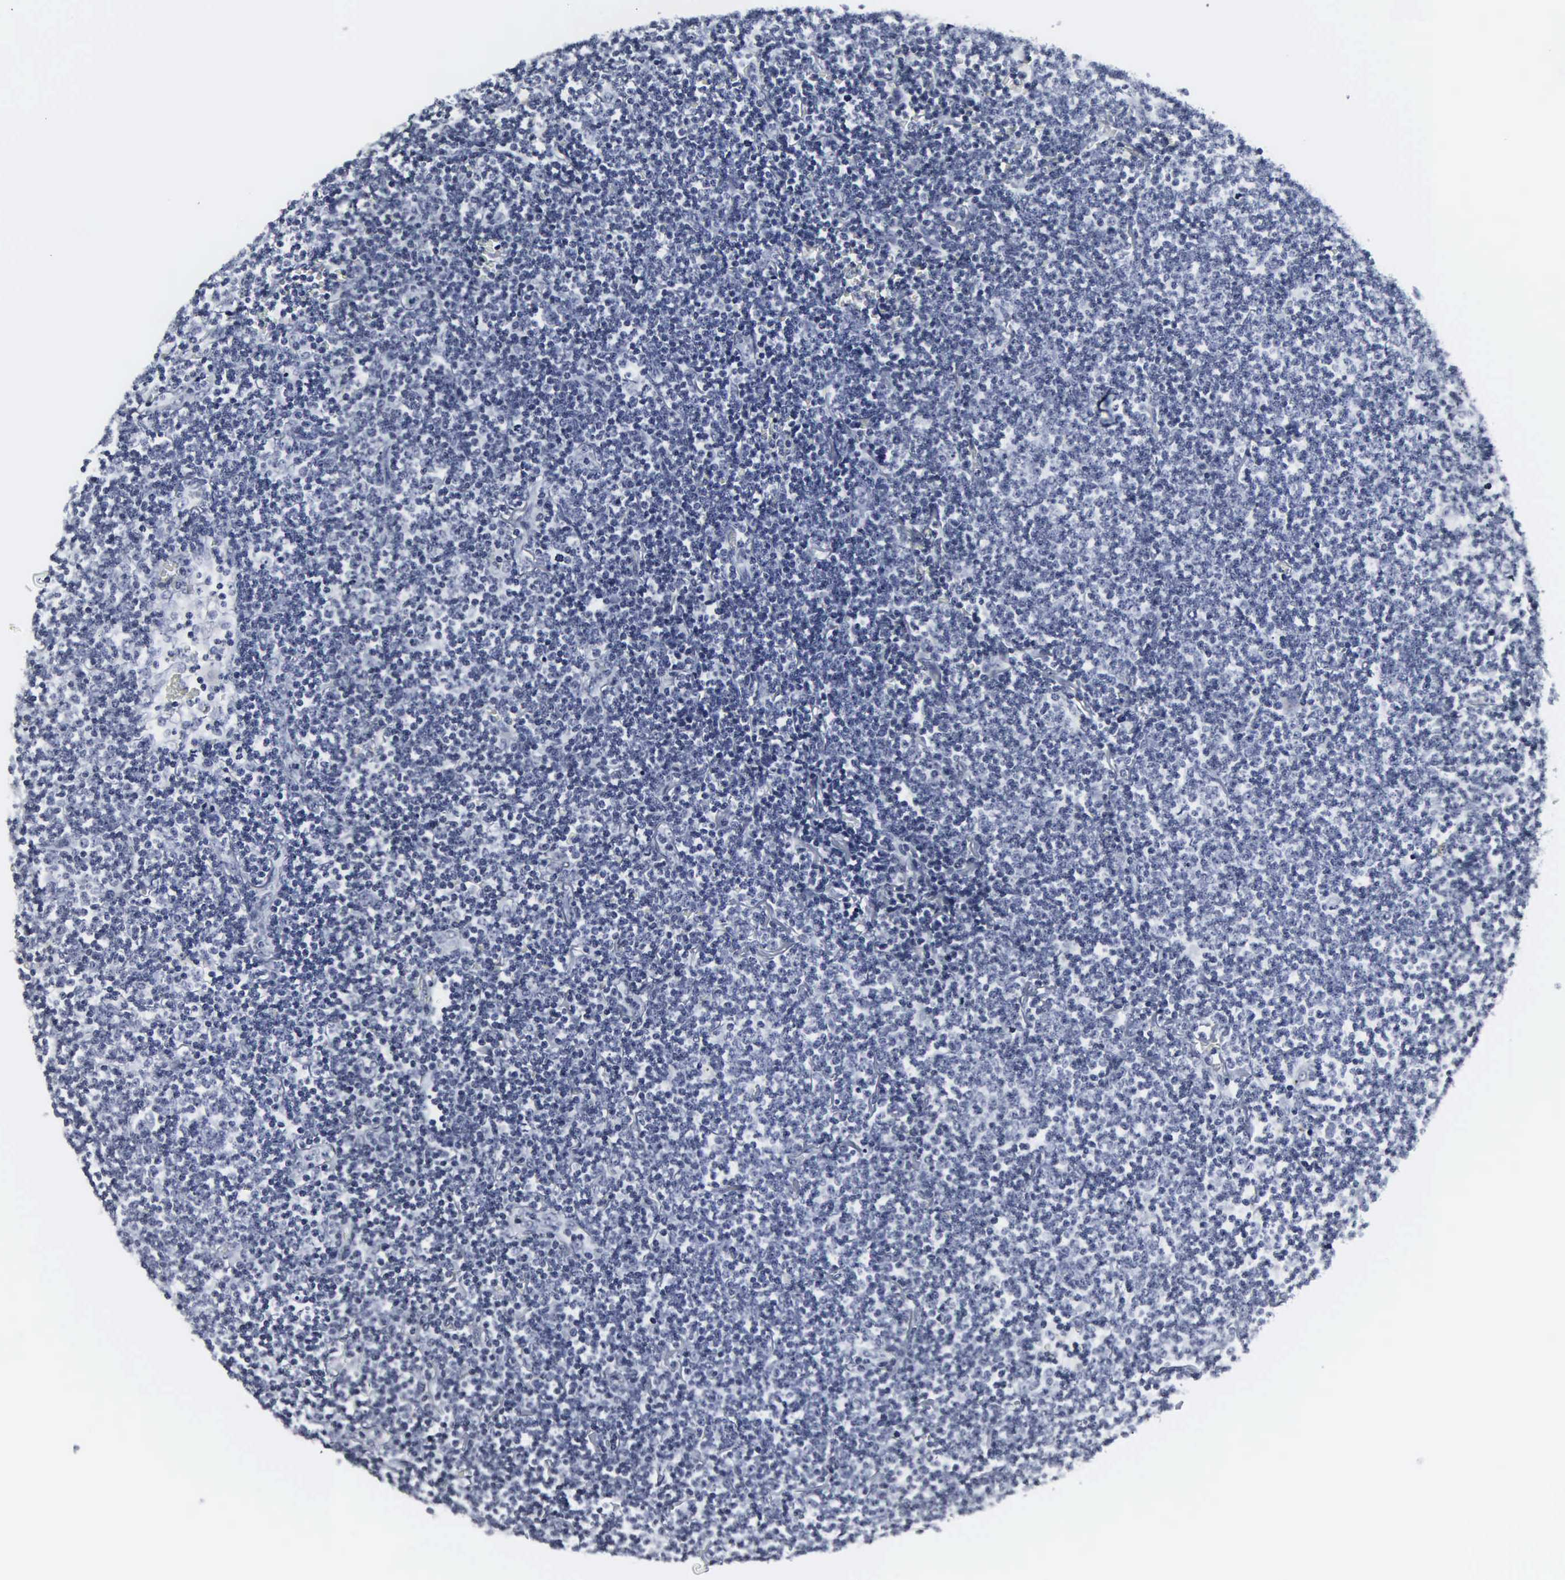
{"staining": {"intensity": "negative", "quantity": "none", "location": "none"}, "tissue": "lymphoma", "cell_type": "Tumor cells", "image_type": "cancer", "snomed": [{"axis": "morphology", "description": "Malignant lymphoma, non-Hodgkin's type, Low grade"}, {"axis": "topography", "description": "Lymph node"}], "caption": "This is a histopathology image of immunohistochemistry (IHC) staining of low-grade malignant lymphoma, non-Hodgkin's type, which shows no staining in tumor cells. (DAB immunohistochemistry, high magnification).", "gene": "DGCR2", "patient": {"sex": "male", "age": 65}}